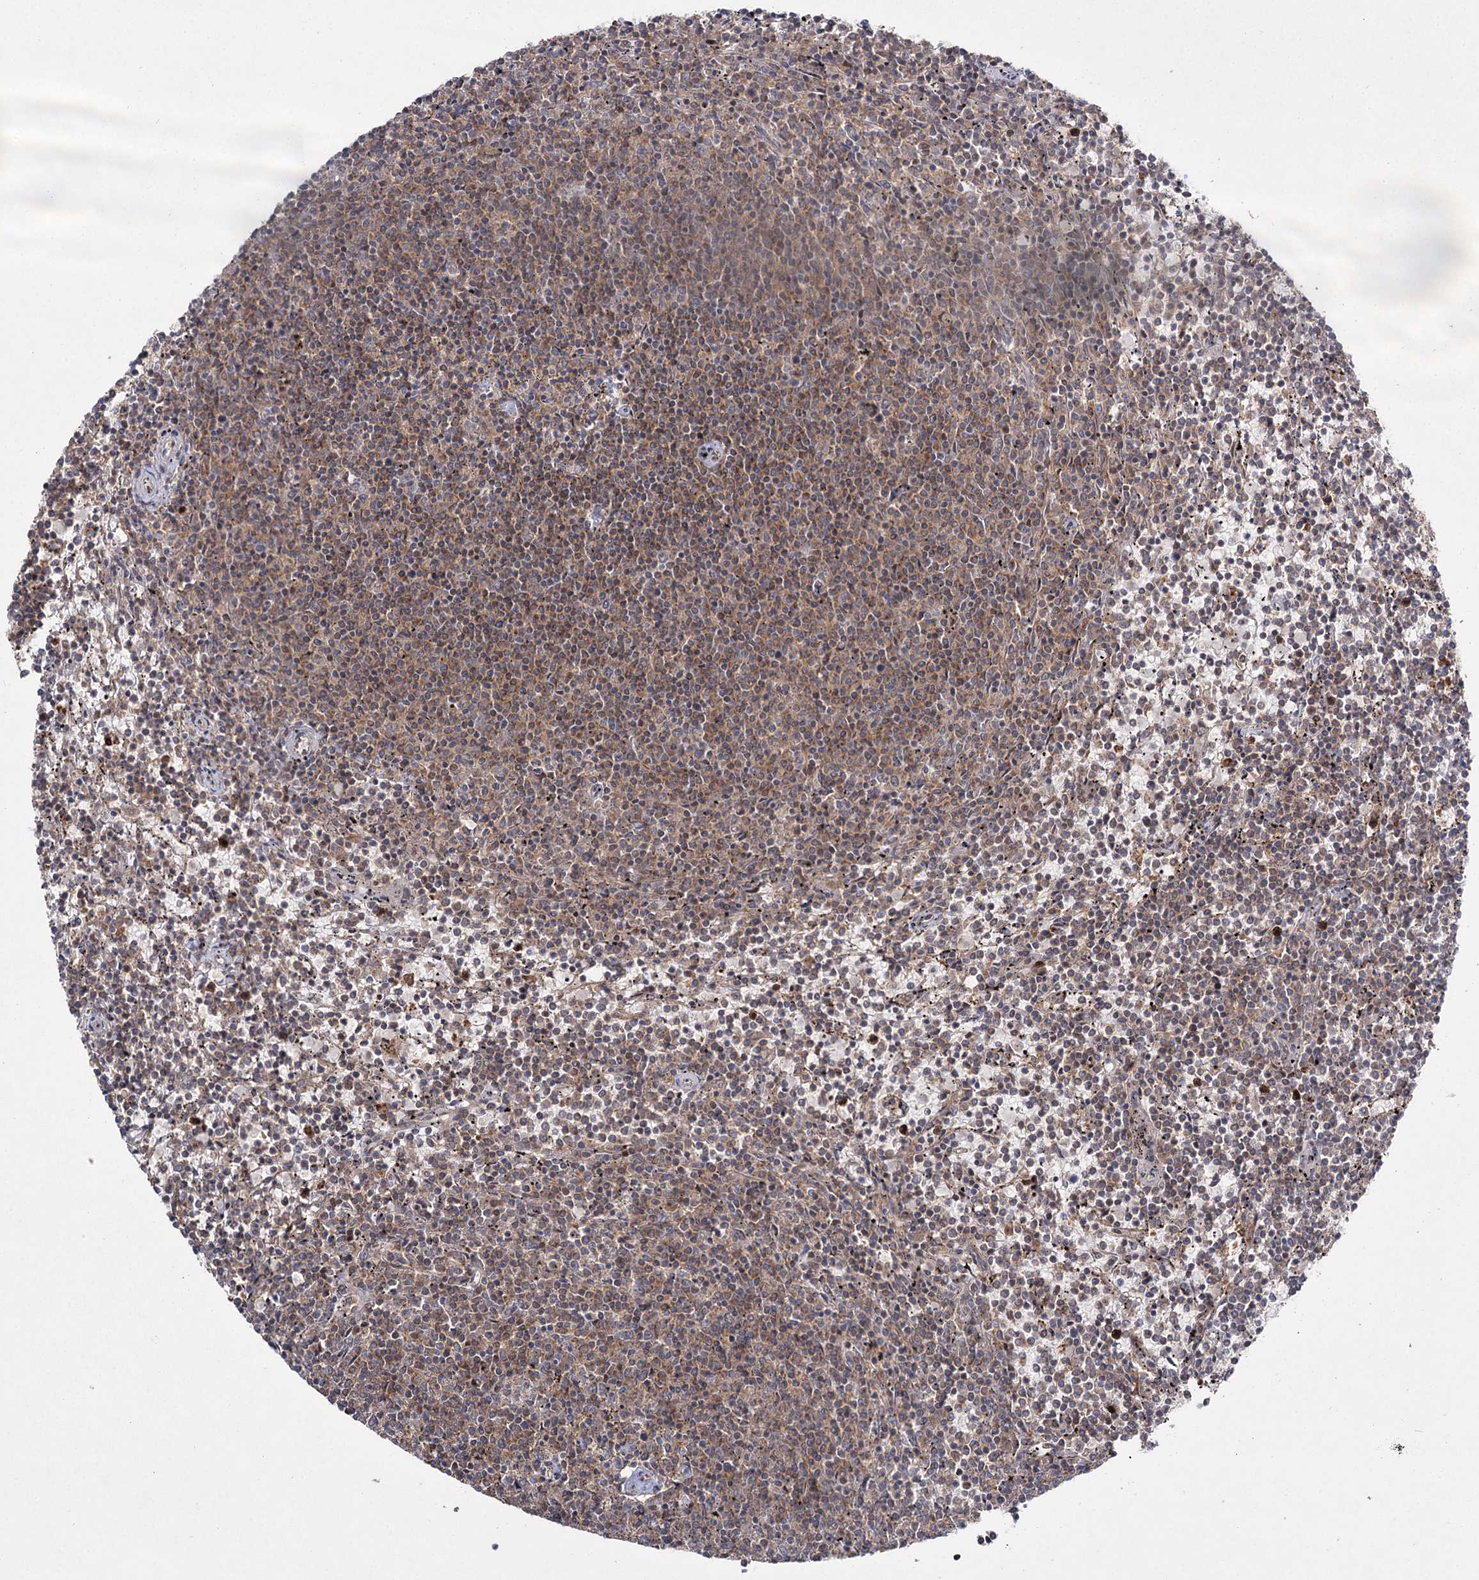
{"staining": {"intensity": "moderate", "quantity": ">75%", "location": "cytoplasmic/membranous"}, "tissue": "lymphoma", "cell_type": "Tumor cells", "image_type": "cancer", "snomed": [{"axis": "morphology", "description": "Malignant lymphoma, non-Hodgkin's type, Low grade"}, {"axis": "topography", "description": "Spleen"}], "caption": "Immunohistochemical staining of human malignant lymphoma, non-Hodgkin's type (low-grade) displays medium levels of moderate cytoplasmic/membranous positivity in approximately >75% of tumor cells.", "gene": "WDR44", "patient": {"sex": "female", "age": 50}}